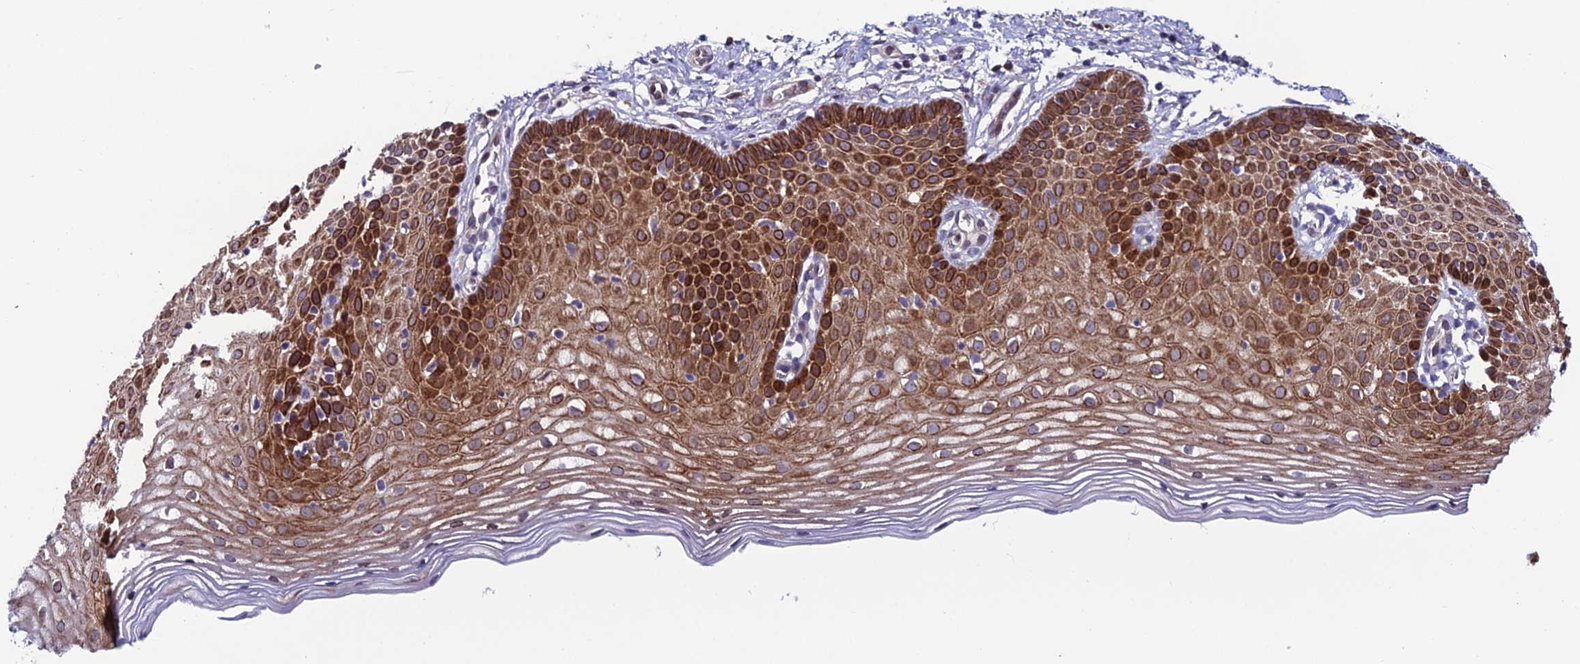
{"staining": {"intensity": "moderate", "quantity": "<25%", "location": "cytoplasmic/membranous,nuclear"}, "tissue": "cervix", "cell_type": "Glandular cells", "image_type": "normal", "snomed": [{"axis": "morphology", "description": "Normal tissue, NOS"}, {"axis": "topography", "description": "Cervix"}], "caption": "Protein staining of unremarkable cervix reveals moderate cytoplasmic/membranous,nuclear staining in approximately <25% of glandular cells.", "gene": "DDX19A", "patient": {"sex": "female", "age": 36}}